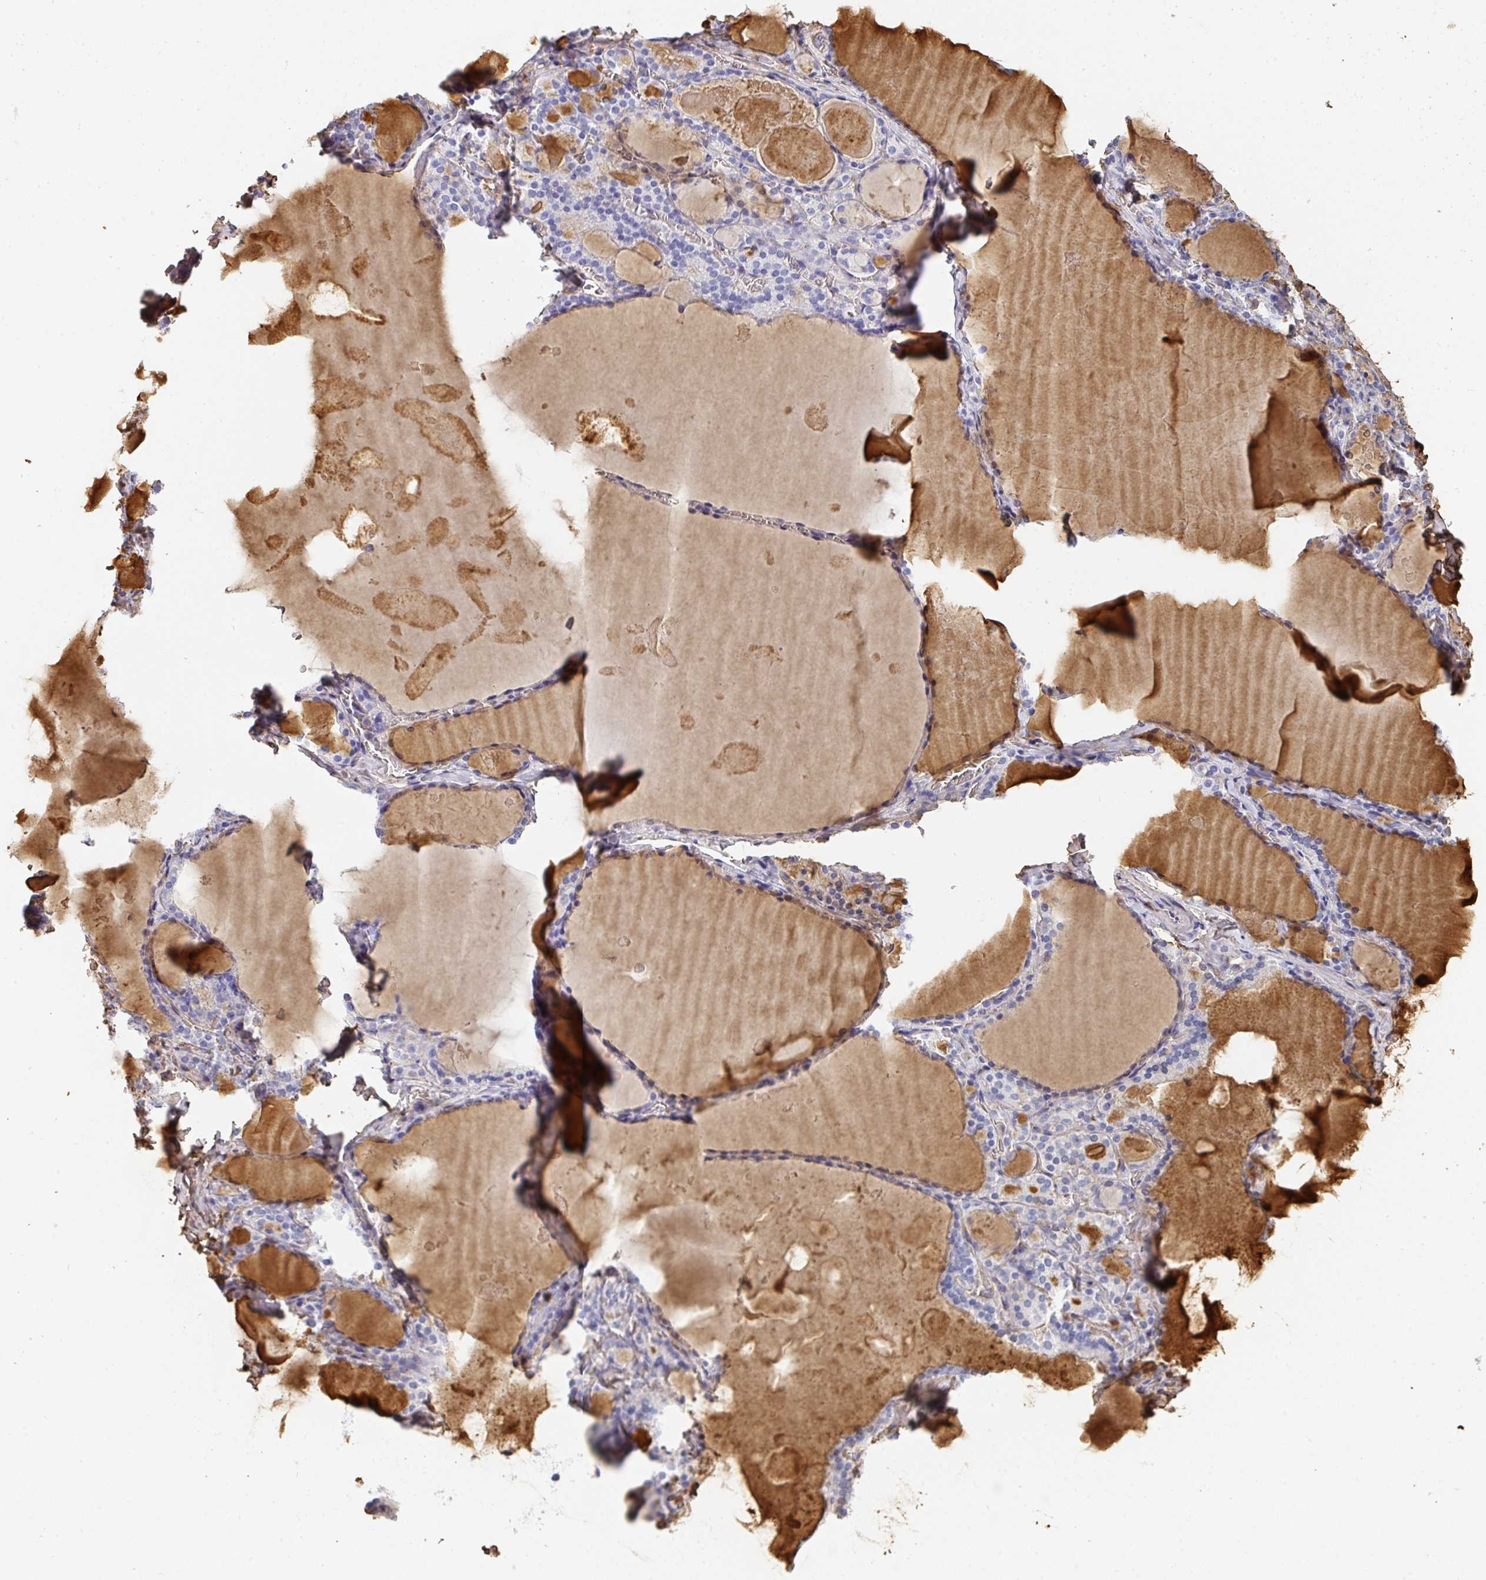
{"staining": {"intensity": "negative", "quantity": "none", "location": "none"}, "tissue": "thyroid gland", "cell_type": "Glandular cells", "image_type": "normal", "snomed": [{"axis": "morphology", "description": "Normal tissue, NOS"}, {"axis": "topography", "description": "Thyroid gland"}], "caption": "Image shows no significant protein positivity in glandular cells of unremarkable thyroid gland. The staining was performed using DAB (3,3'-diaminobenzidine) to visualize the protein expression in brown, while the nuclei were stained in blue with hematoxylin (Magnification: 20x).", "gene": "ALB", "patient": {"sex": "male", "age": 56}}